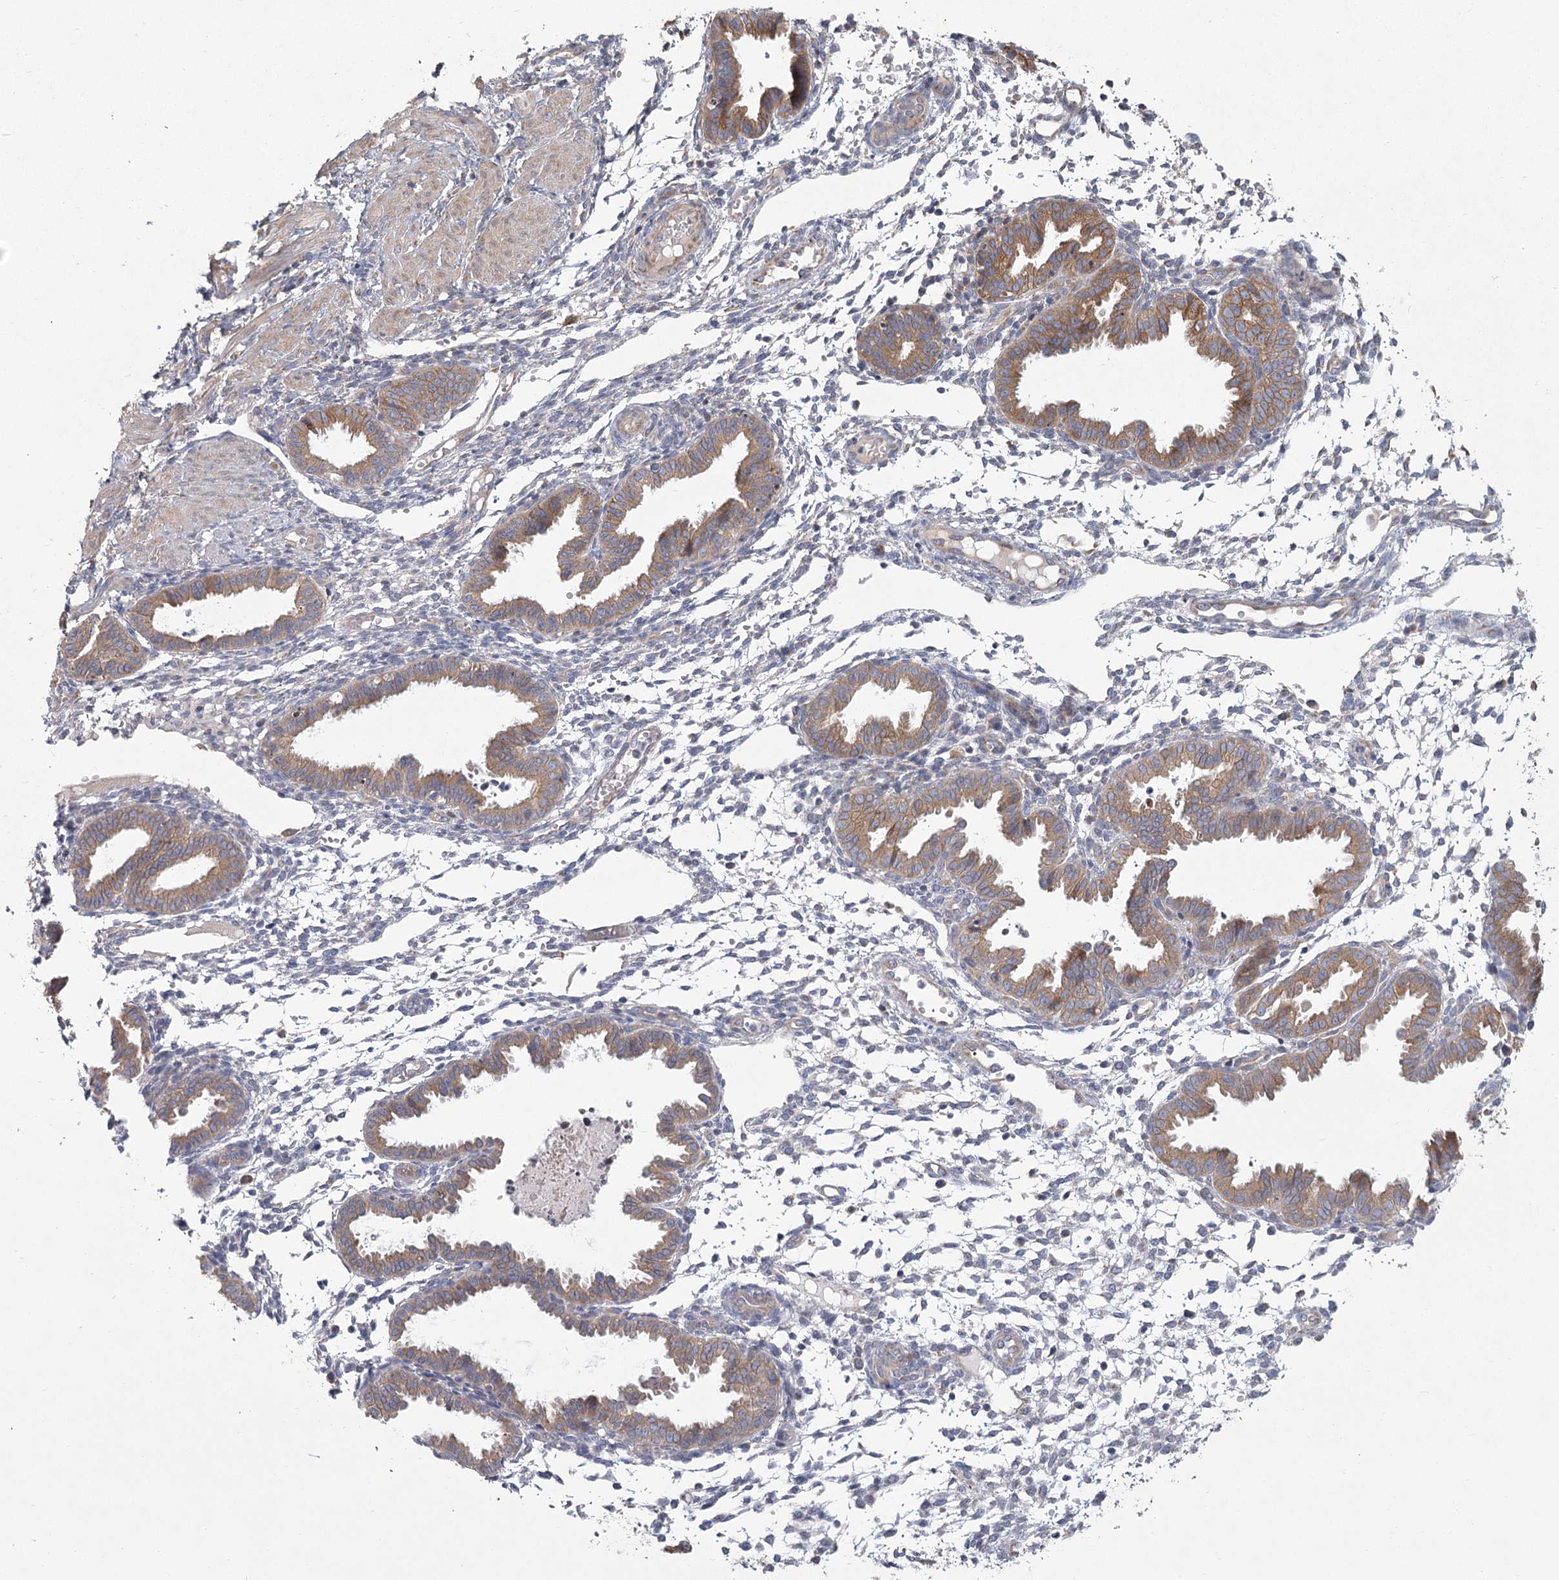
{"staining": {"intensity": "negative", "quantity": "none", "location": "none"}, "tissue": "endometrium", "cell_type": "Cells in endometrial stroma", "image_type": "normal", "snomed": [{"axis": "morphology", "description": "Normal tissue, NOS"}, {"axis": "topography", "description": "Endometrium"}], "caption": "A high-resolution histopathology image shows IHC staining of normal endometrium, which shows no significant expression in cells in endometrial stroma.", "gene": "CNTLN", "patient": {"sex": "female", "age": 33}}